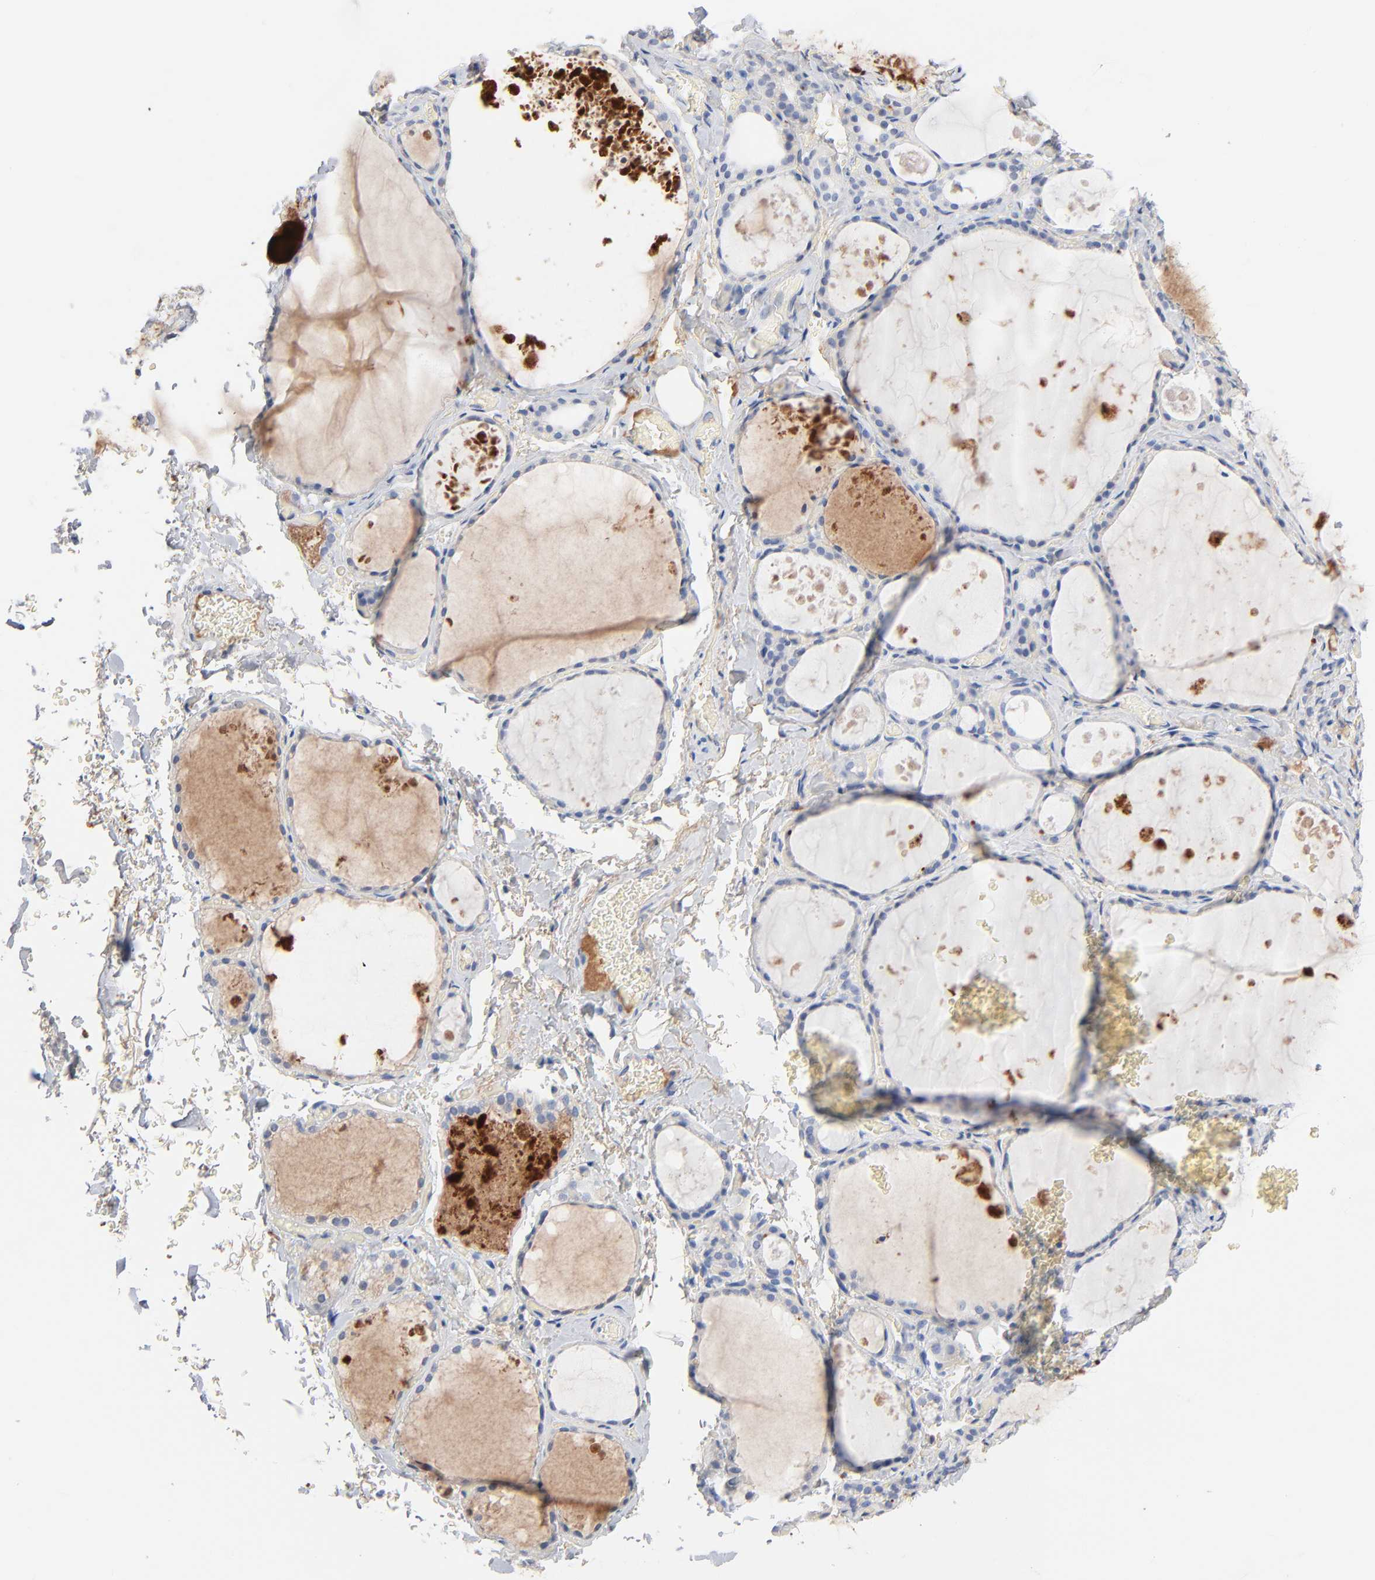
{"staining": {"intensity": "negative", "quantity": "none", "location": "none"}, "tissue": "thyroid gland", "cell_type": "Glandular cells", "image_type": "normal", "snomed": [{"axis": "morphology", "description": "Normal tissue, NOS"}, {"axis": "topography", "description": "Thyroid gland"}], "caption": "Immunohistochemistry of normal thyroid gland shows no expression in glandular cells.", "gene": "SERPINA4", "patient": {"sex": "male", "age": 61}}